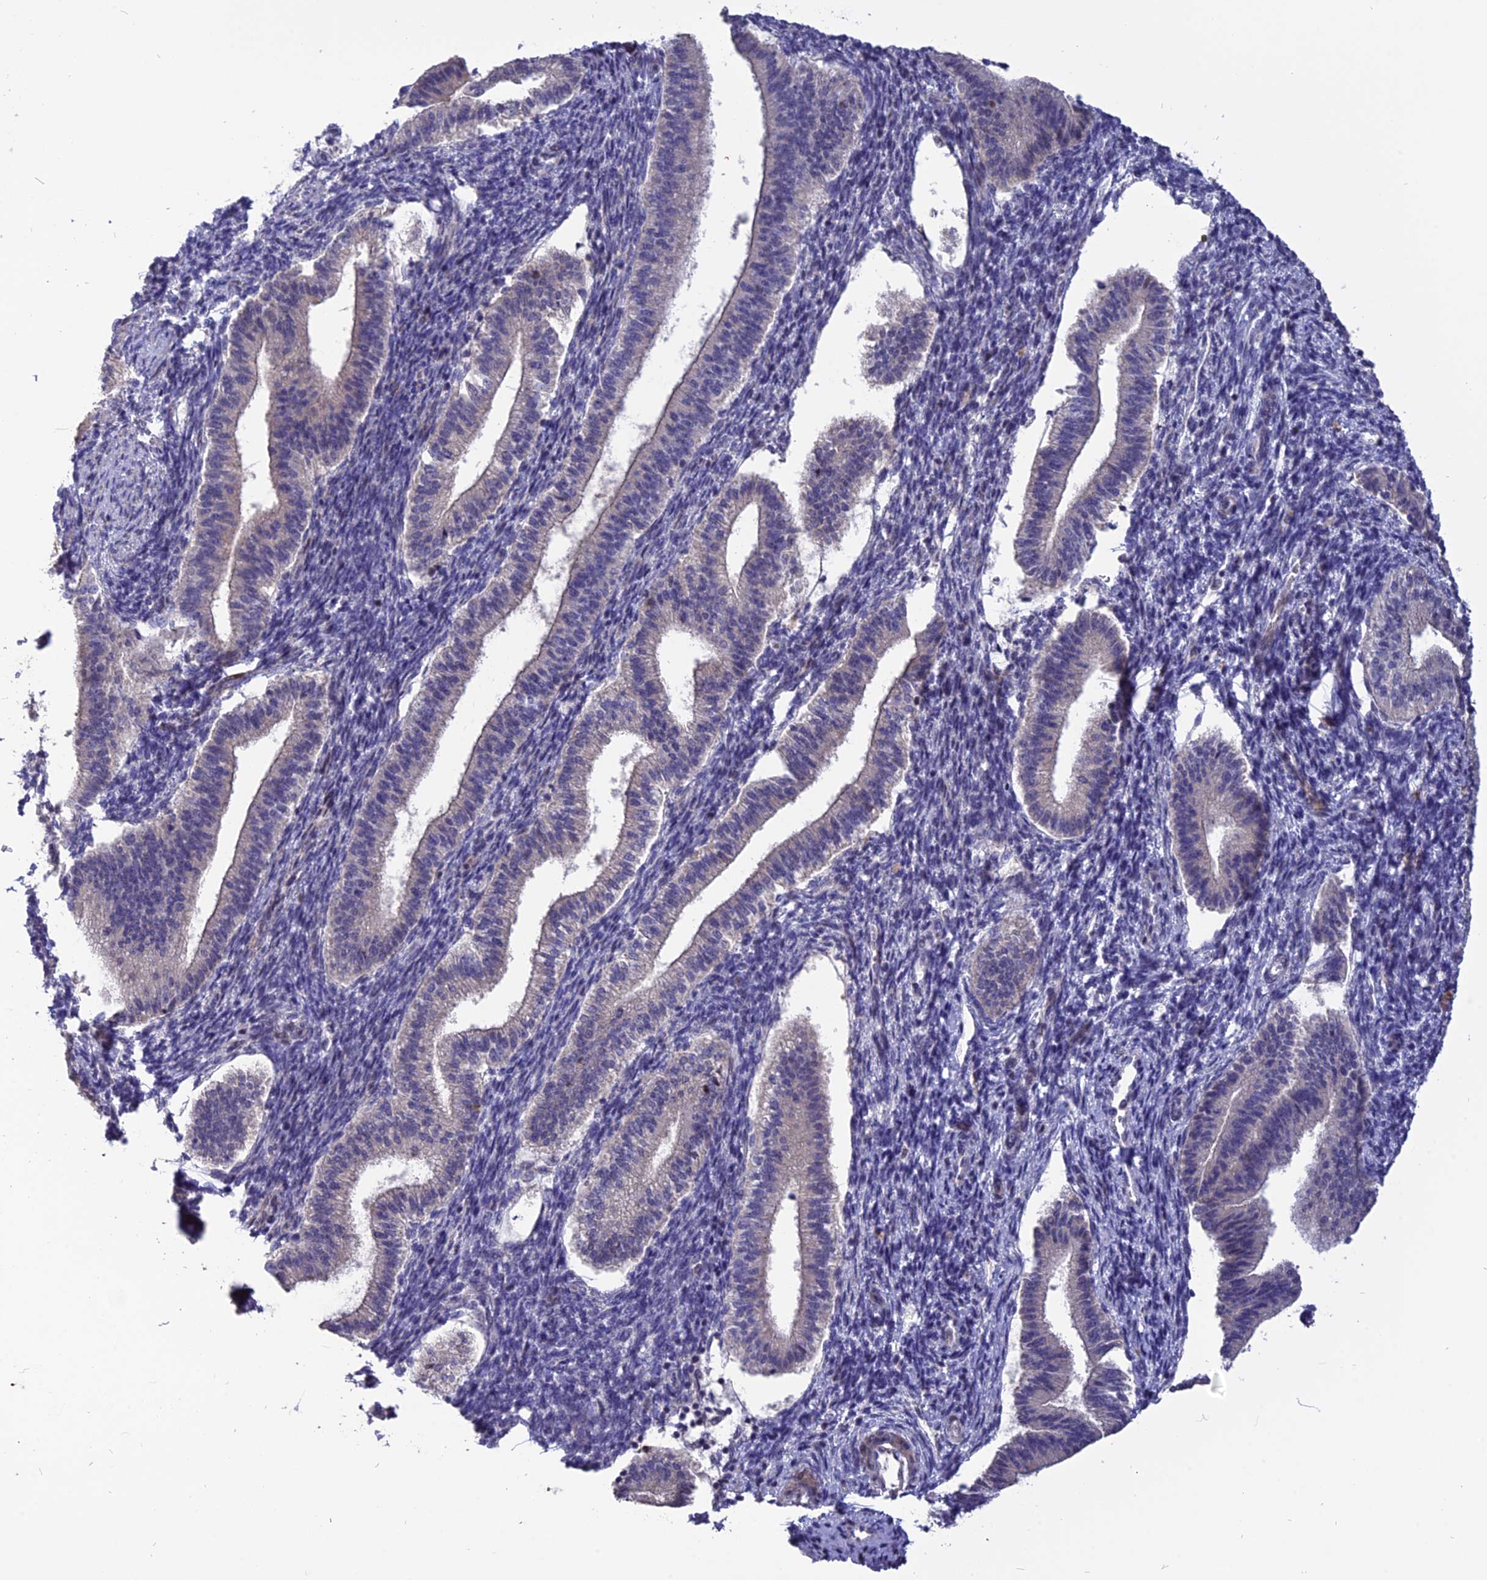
{"staining": {"intensity": "negative", "quantity": "none", "location": "none"}, "tissue": "endometrium", "cell_type": "Cells in endometrial stroma", "image_type": "normal", "snomed": [{"axis": "morphology", "description": "Normal tissue, NOS"}, {"axis": "topography", "description": "Endometrium"}], "caption": "This is a image of immunohistochemistry (IHC) staining of normal endometrium, which shows no positivity in cells in endometrial stroma. (Immunohistochemistry (ihc), brightfield microscopy, high magnification).", "gene": "TMEM263", "patient": {"sex": "female", "age": 24}}